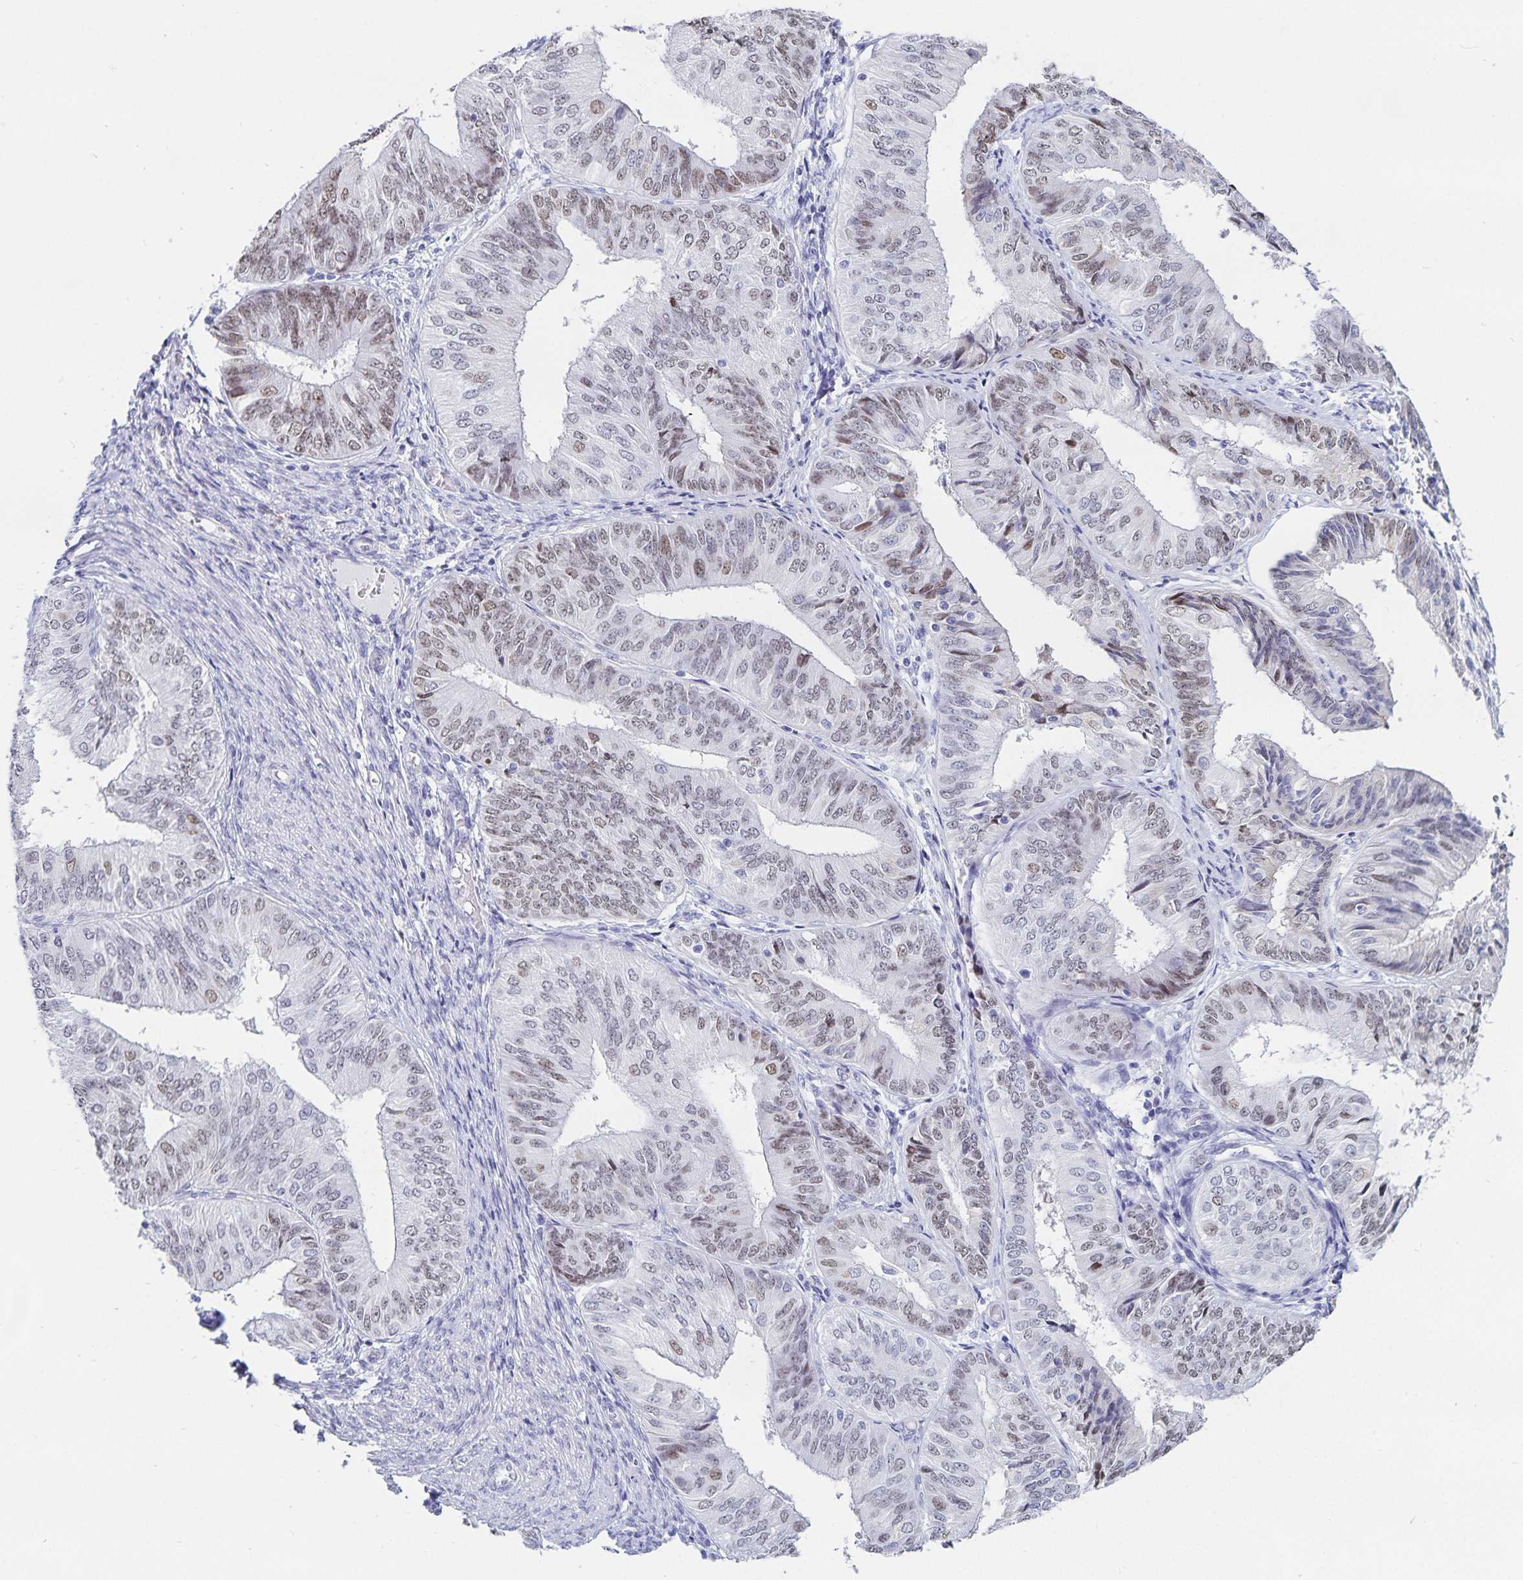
{"staining": {"intensity": "weak", "quantity": "25%-75%", "location": "nuclear"}, "tissue": "endometrial cancer", "cell_type": "Tumor cells", "image_type": "cancer", "snomed": [{"axis": "morphology", "description": "Adenocarcinoma, NOS"}, {"axis": "topography", "description": "Endometrium"}], "caption": "Immunohistochemistry photomicrograph of endometrial cancer stained for a protein (brown), which displays low levels of weak nuclear staining in approximately 25%-75% of tumor cells.", "gene": "HMGB3", "patient": {"sex": "female", "age": 58}}